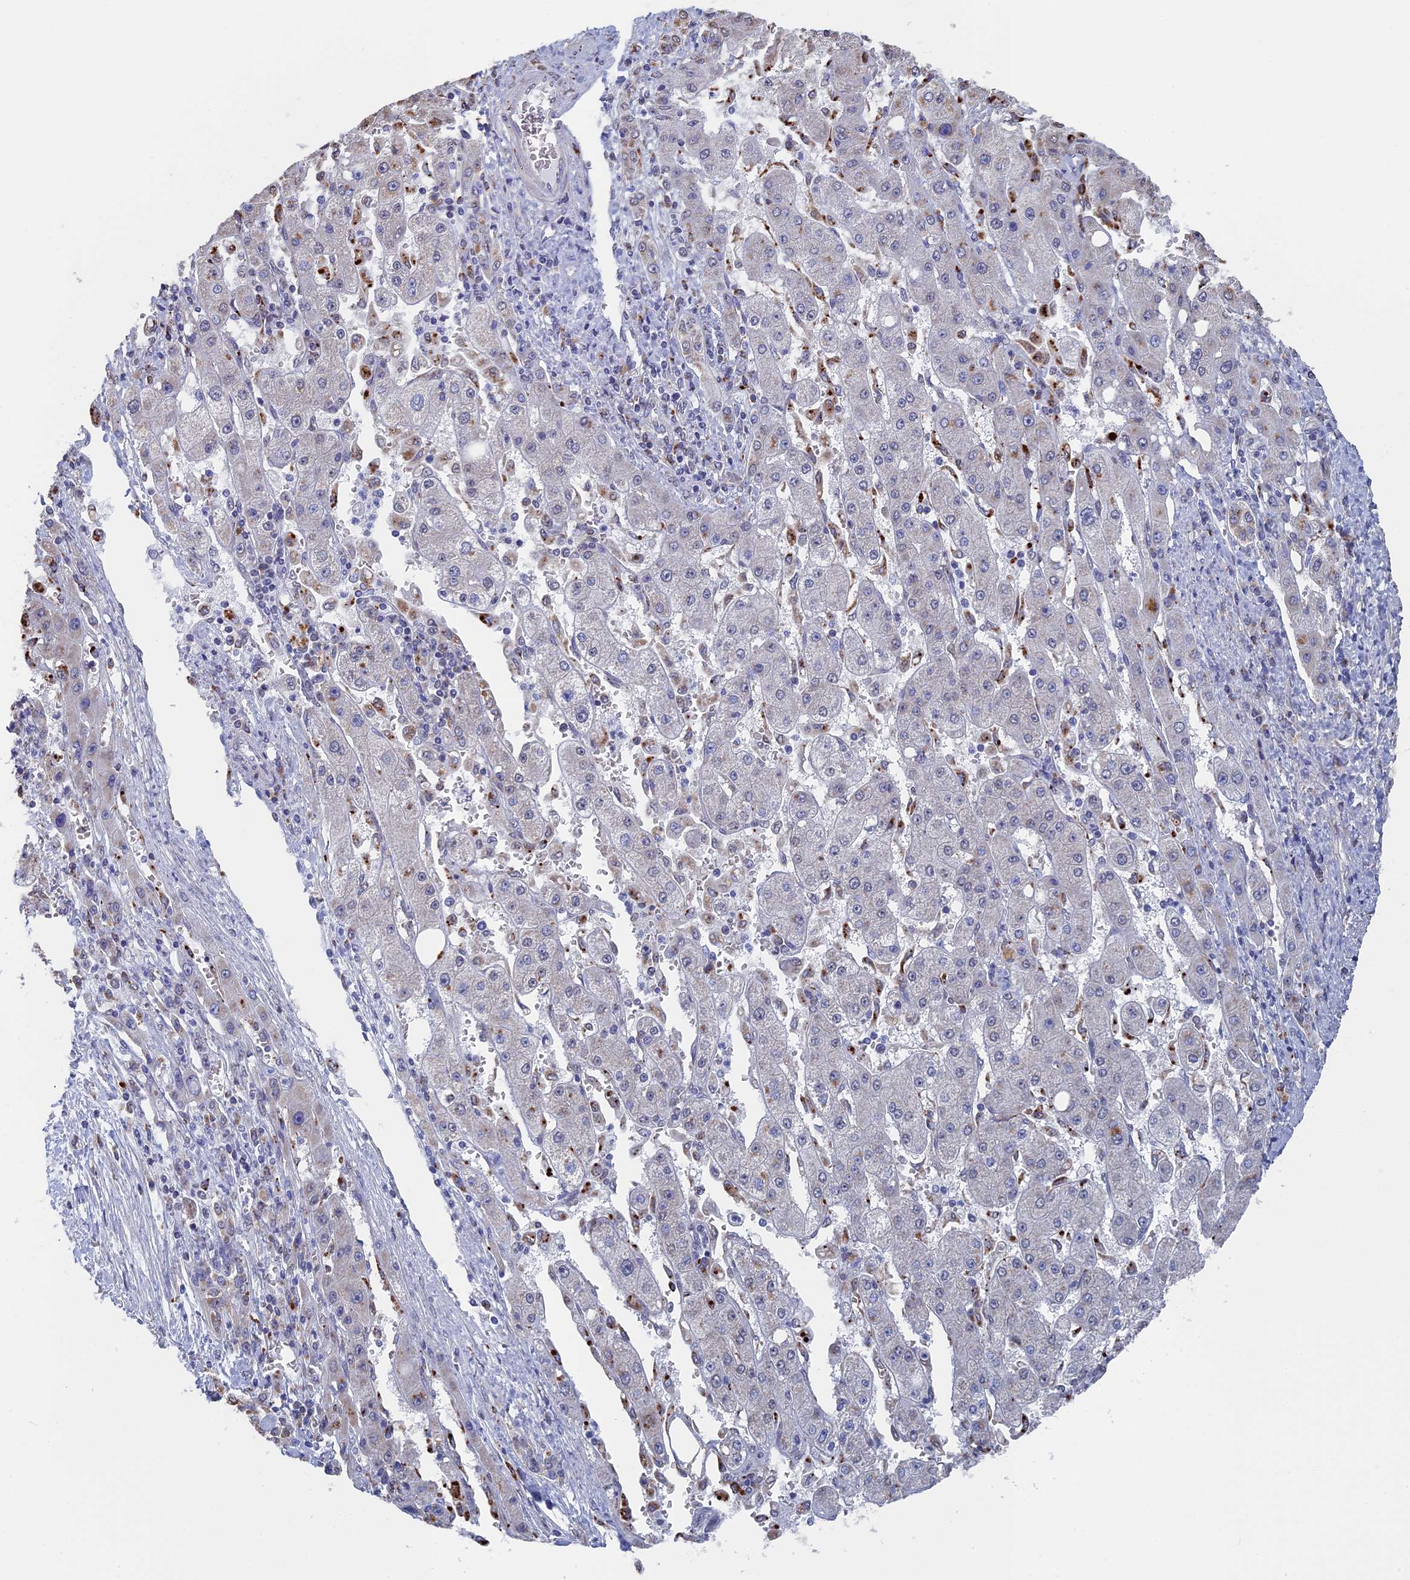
{"staining": {"intensity": "negative", "quantity": "none", "location": "none"}, "tissue": "liver cancer", "cell_type": "Tumor cells", "image_type": "cancer", "snomed": [{"axis": "morphology", "description": "Carcinoma, Hepatocellular, NOS"}, {"axis": "topography", "description": "Liver"}], "caption": "Tumor cells show no significant protein positivity in liver cancer.", "gene": "SMG9", "patient": {"sex": "female", "age": 73}}